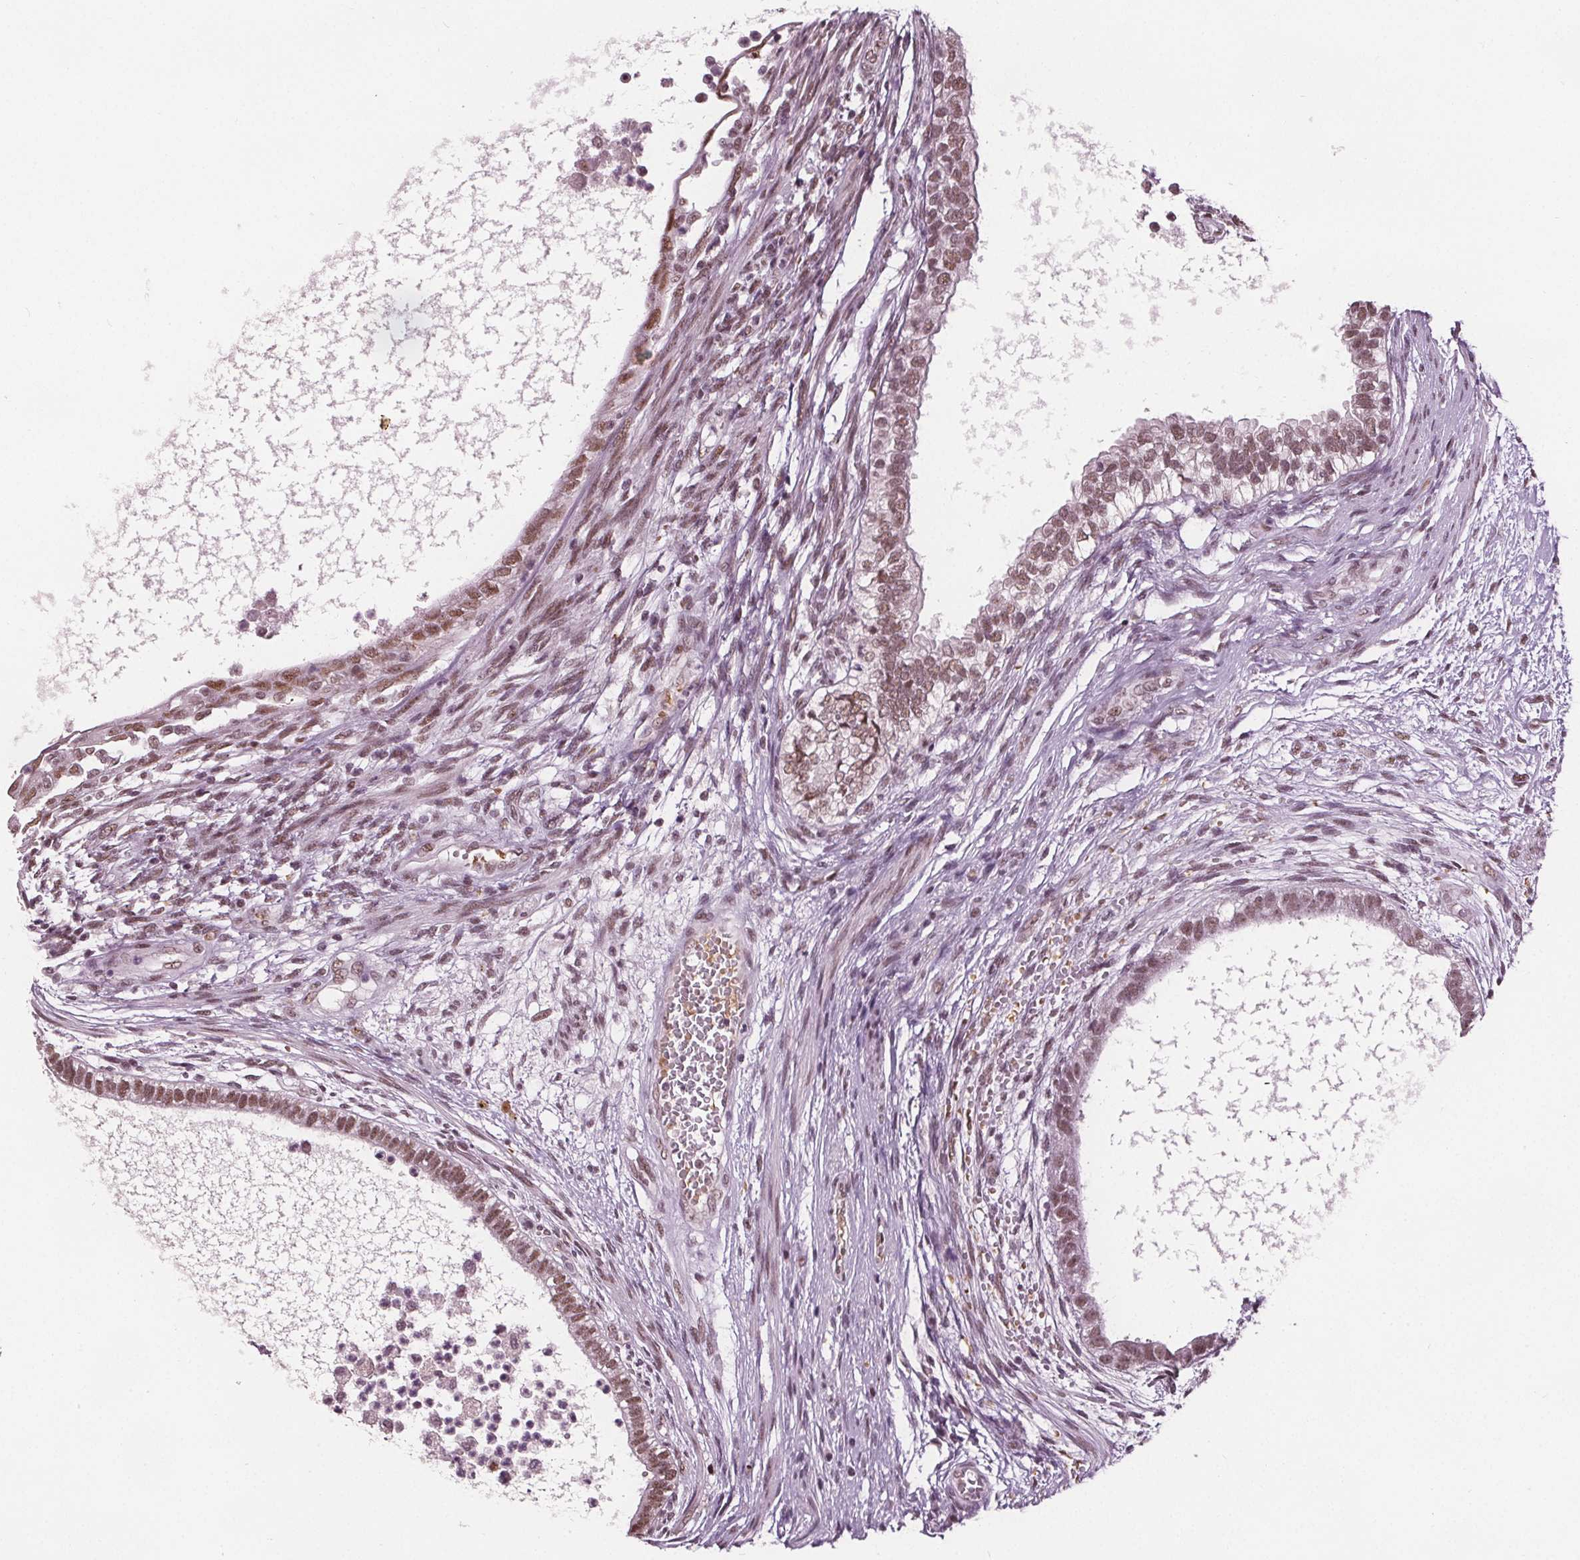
{"staining": {"intensity": "moderate", "quantity": ">75%", "location": "nuclear"}, "tissue": "testis cancer", "cell_type": "Tumor cells", "image_type": "cancer", "snomed": [{"axis": "morphology", "description": "Carcinoma, Embryonal, NOS"}, {"axis": "topography", "description": "Testis"}], "caption": "Human embryonal carcinoma (testis) stained with a brown dye shows moderate nuclear positive expression in approximately >75% of tumor cells.", "gene": "IWS1", "patient": {"sex": "male", "age": 26}}